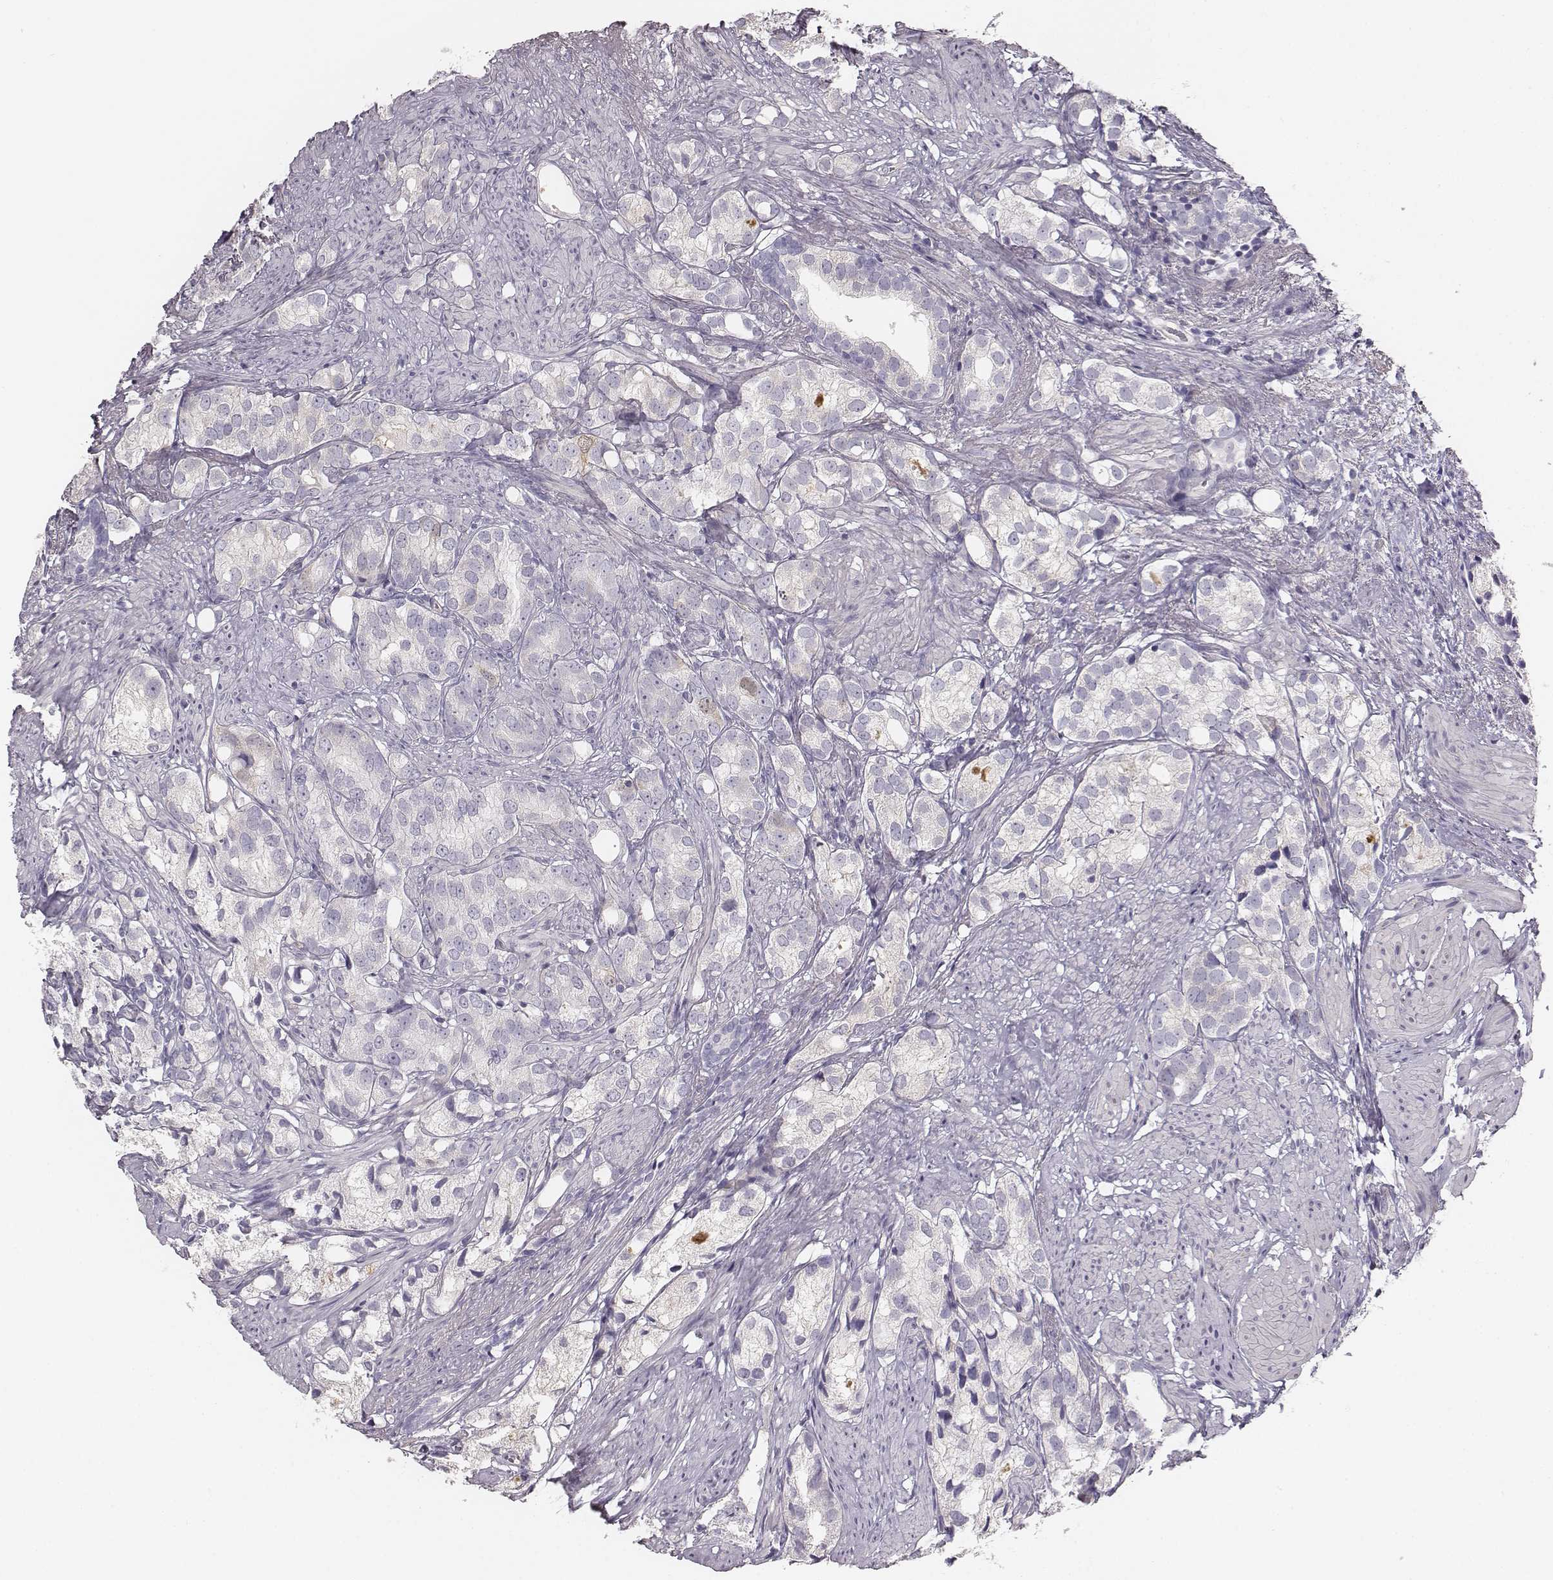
{"staining": {"intensity": "negative", "quantity": "none", "location": "none"}, "tissue": "prostate cancer", "cell_type": "Tumor cells", "image_type": "cancer", "snomed": [{"axis": "morphology", "description": "Adenocarcinoma, High grade"}, {"axis": "topography", "description": "Prostate"}], "caption": "An IHC histopathology image of adenocarcinoma (high-grade) (prostate) is shown. There is no staining in tumor cells of adenocarcinoma (high-grade) (prostate). (DAB (3,3'-diaminobenzidine) immunohistochemistry, high magnification).", "gene": "PBK", "patient": {"sex": "male", "age": 82}}